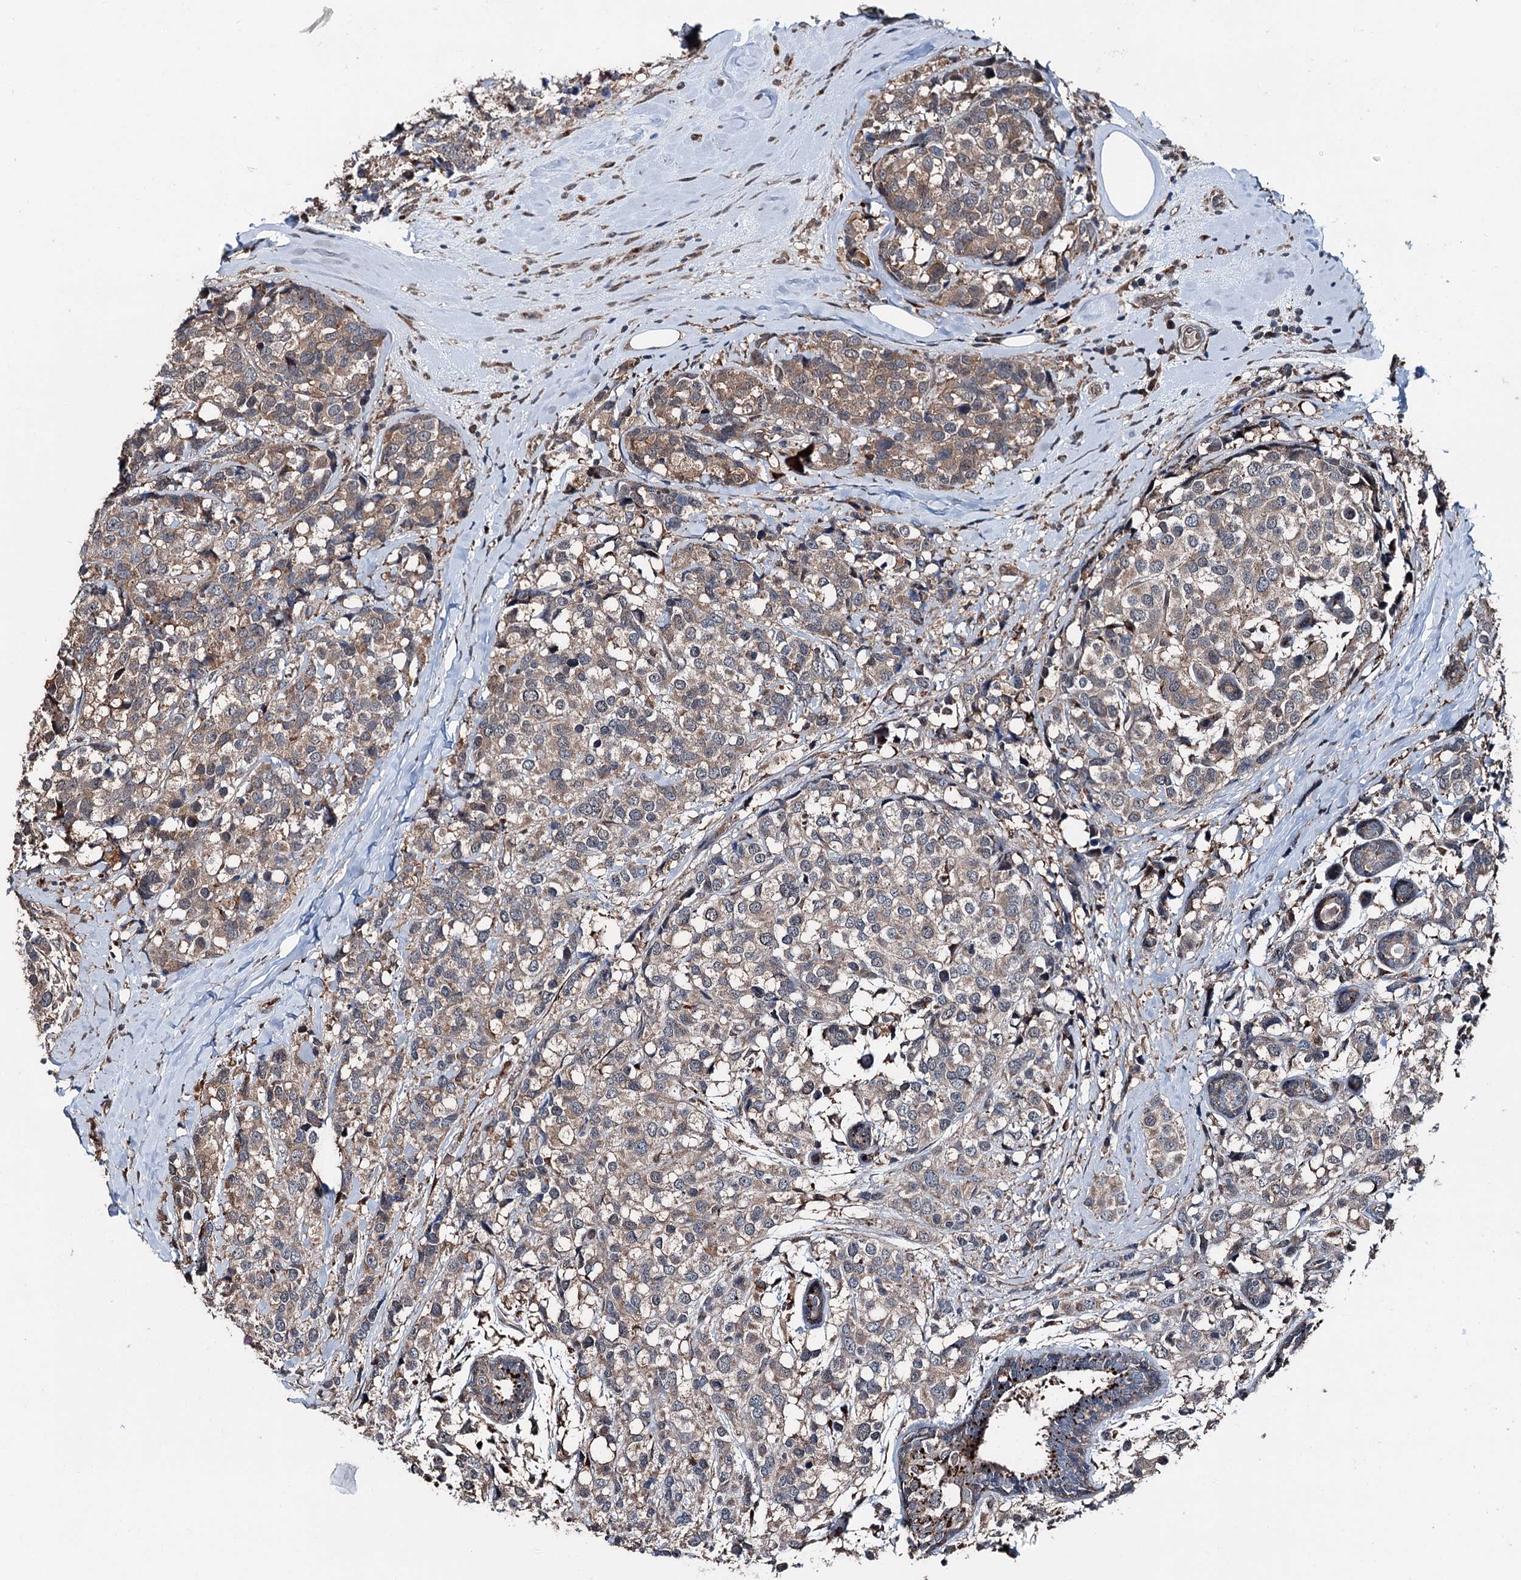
{"staining": {"intensity": "weak", "quantity": ">75%", "location": "cytoplasmic/membranous"}, "tissue": "breast cancer", "cell_type": "Tumor cells", "image_type": "cancer", "snomed": [{"axis": "morphology", "description": "Lobular carcinoma"}, {"axis": "topography", "description": "Breast"}], "caption": "A brown stain shows weak cytoplasmic/membranous expression of a protein in human breast cancer tumor cells.", "gene": "PSMD13", "patient": {"sex": "female", "age": 59}}